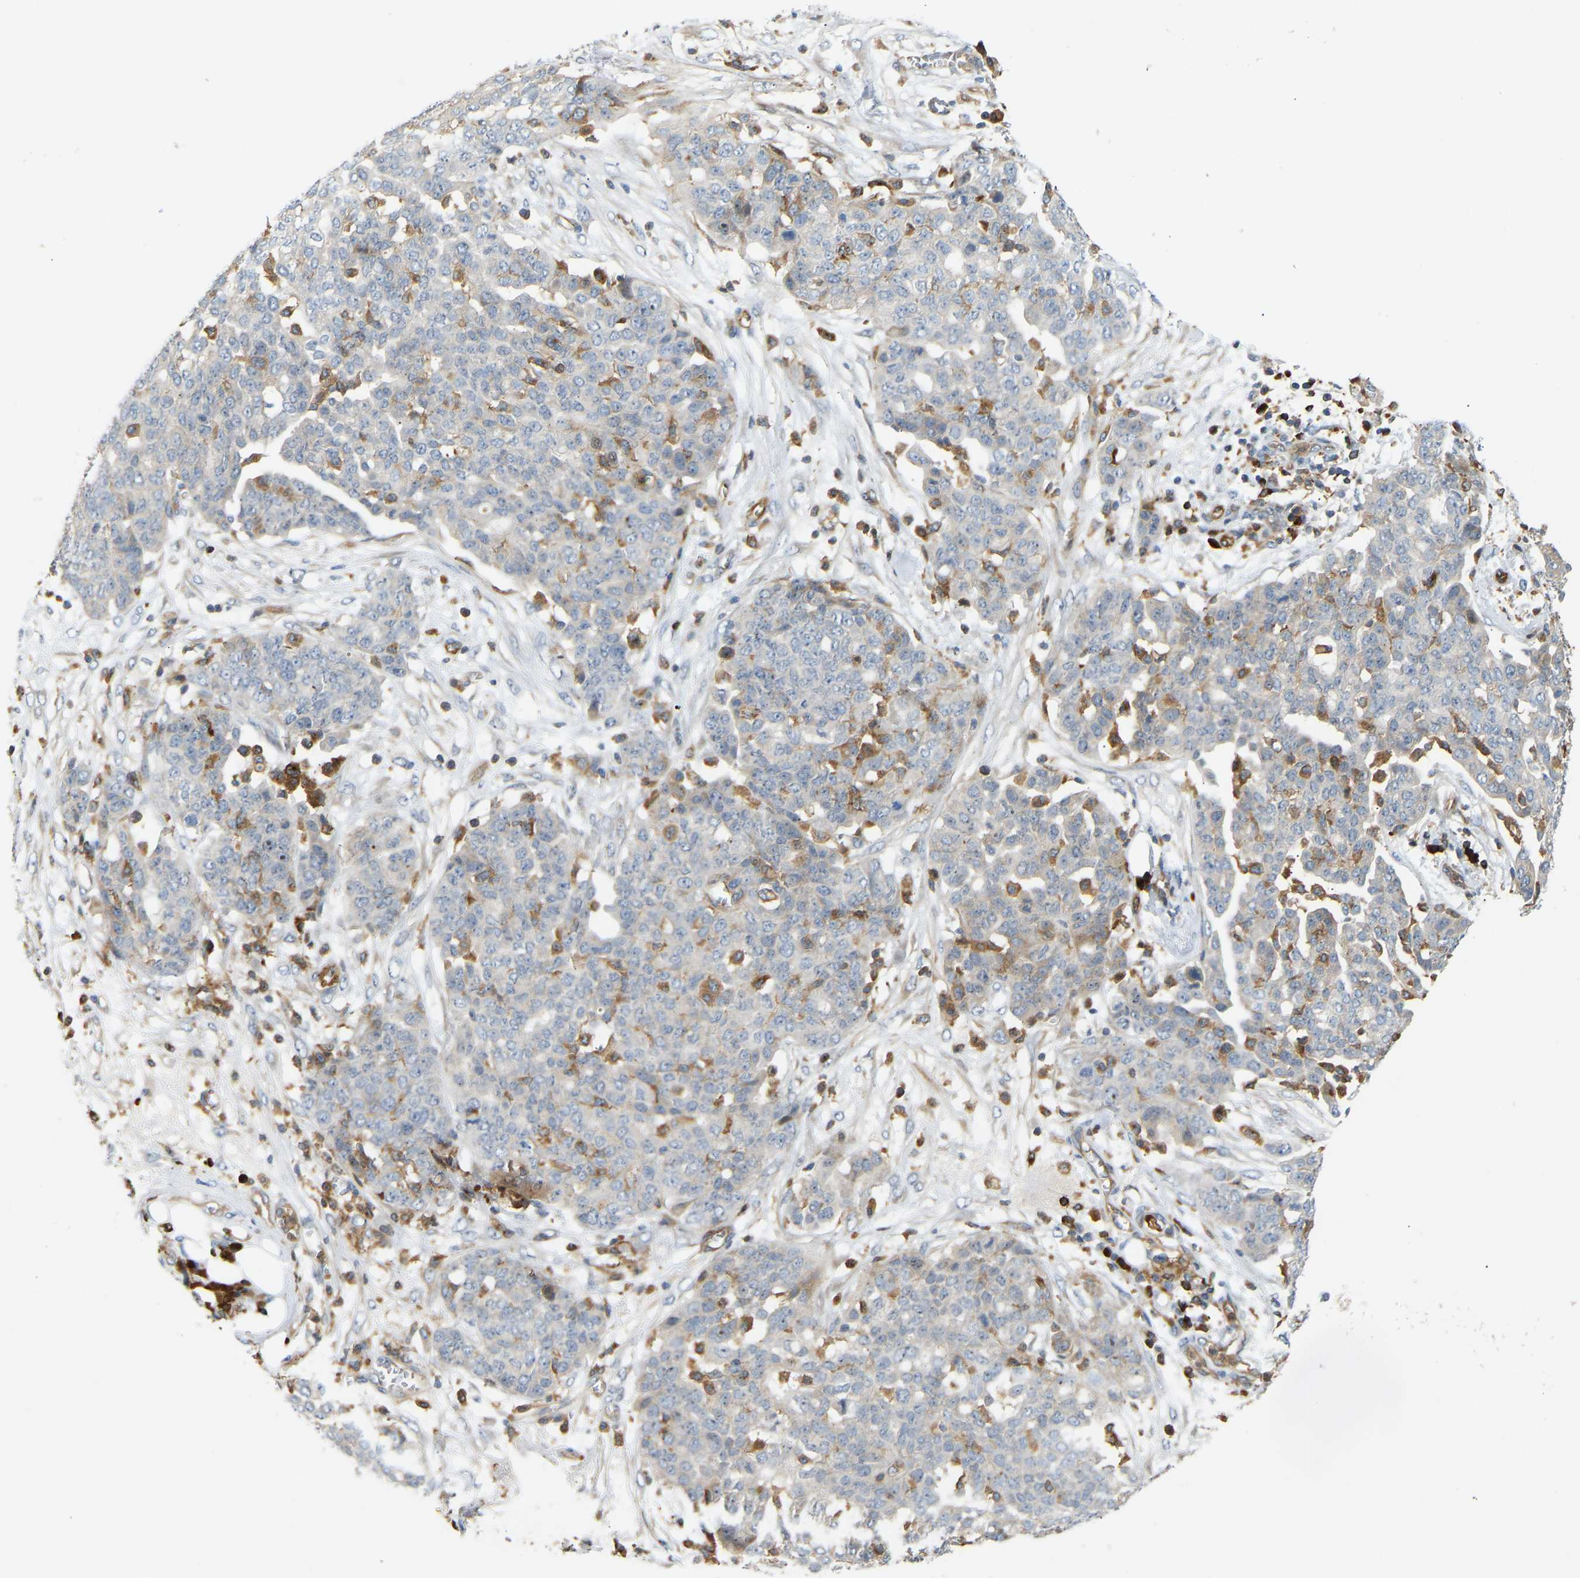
{"staining": {"intensity": "negative", "quantity": "none", "location": "none"}, "tissue": "ovarian cancer", "cell_type": "Tumor cells", "image_type": "cancer", "snomed": [{"axis": "morphology", "description": "Cystadenocarcinoma, serous, NOS"}, {"axis": "topography", "description": "Soft tissue"}, {"axis": "topography", "description": "Ovary"}], "caption": "A high-resolution histopathology image shows immunohistochemistry (IHC) staining of ovarian cancer, which reveals no significant expression in tumor cells.", "gene": "PLCG2", "patient": {"sex": "female", "age": 57}}